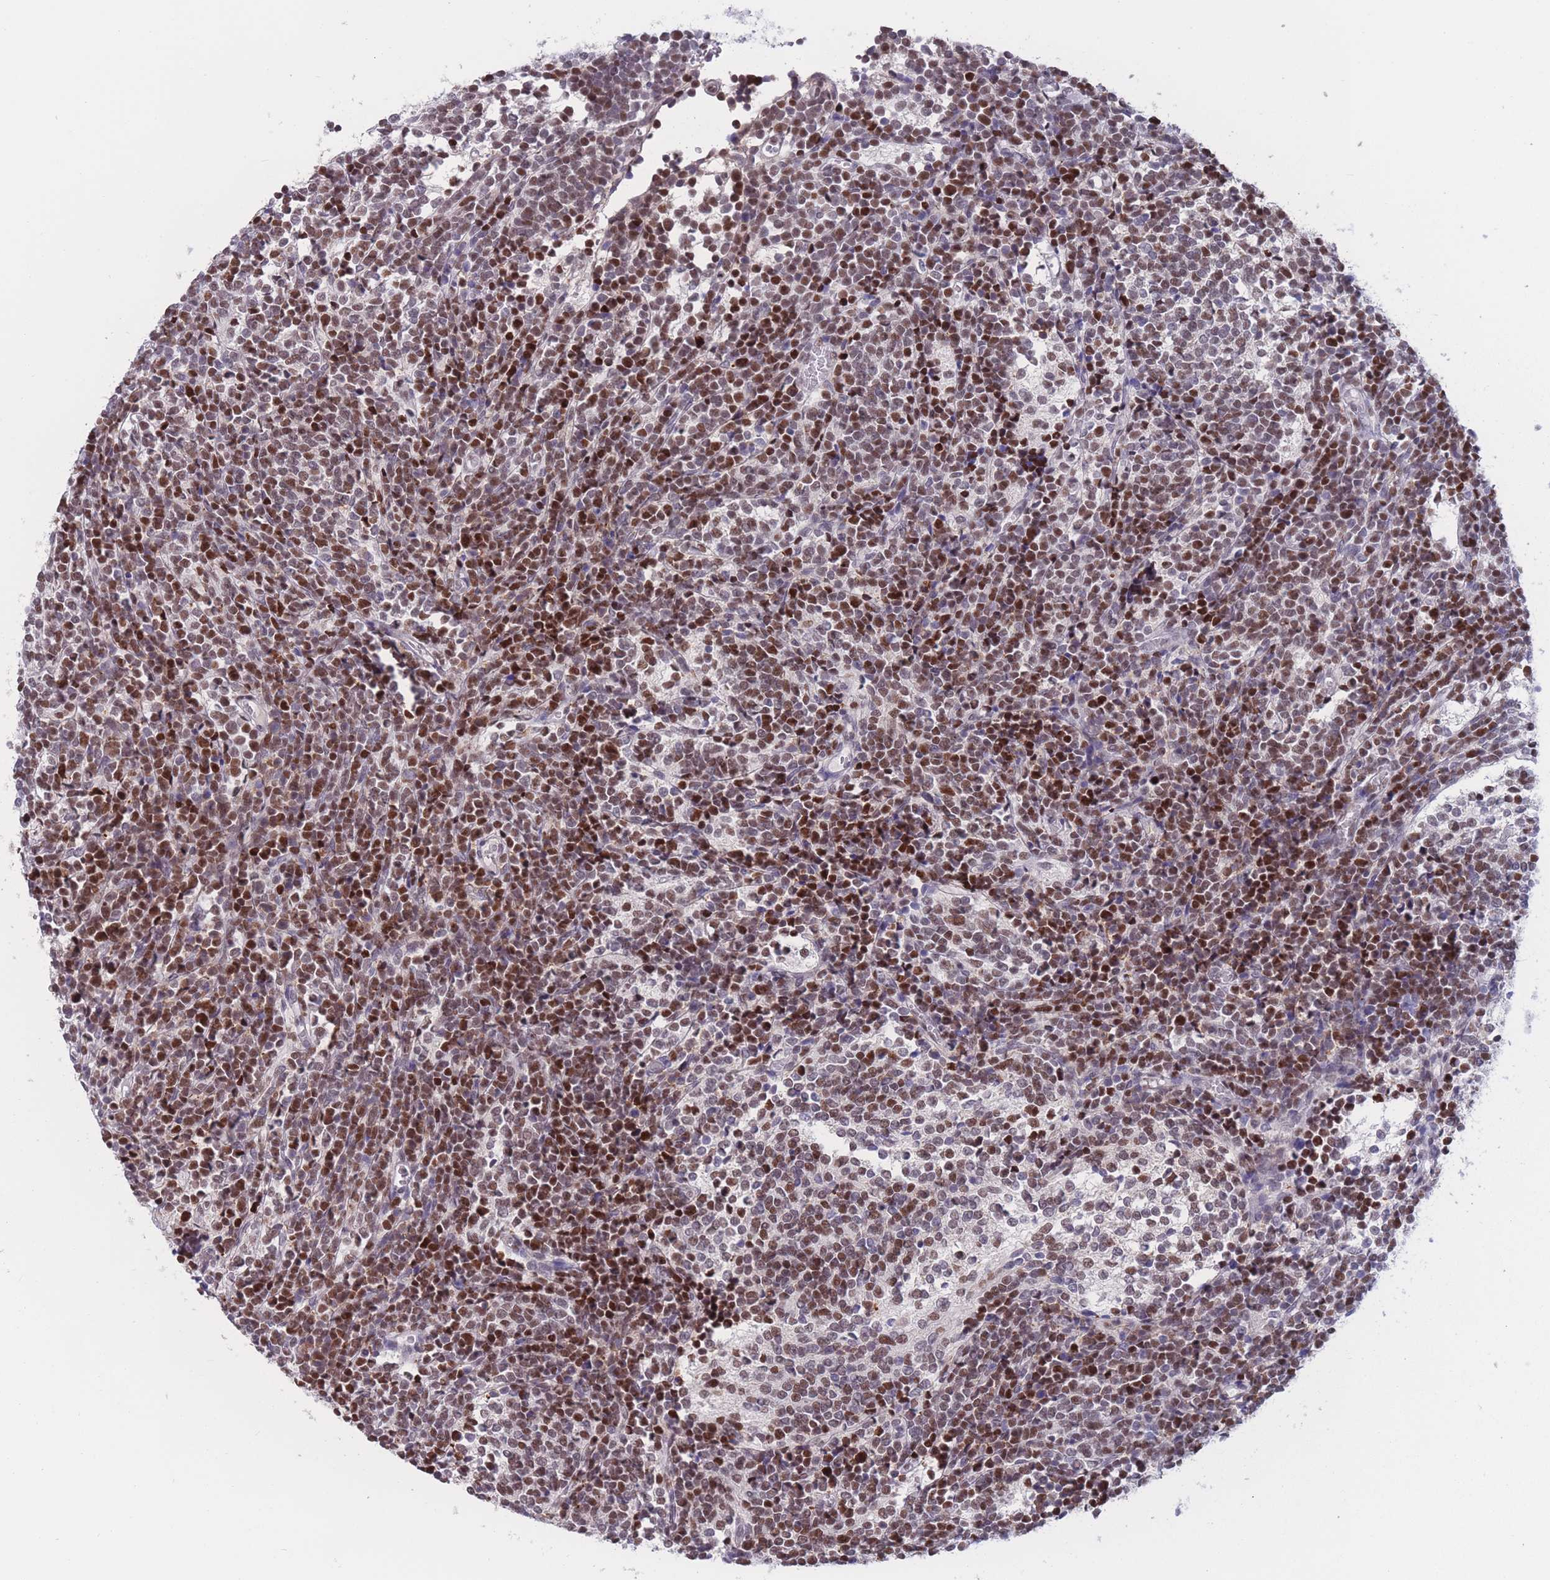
{"staining": {"intensity": "moderate", "quantity": ">75%", "location": "nuclear"}, "tissue": "glioma", "cell_type": "Tumor cells", "image_type": "cancer", "snomed": [{"axis": "morphology", "description": "Glioma, malignant, Low grade"}, {"axis": "topography", "description": "Brain"}], "caption": "A brown stain highlights moderate nuclear expression of a protein in glioma tumor cells.", "gene": "NASP", "patient": {"sex": "female", "age": 1}}